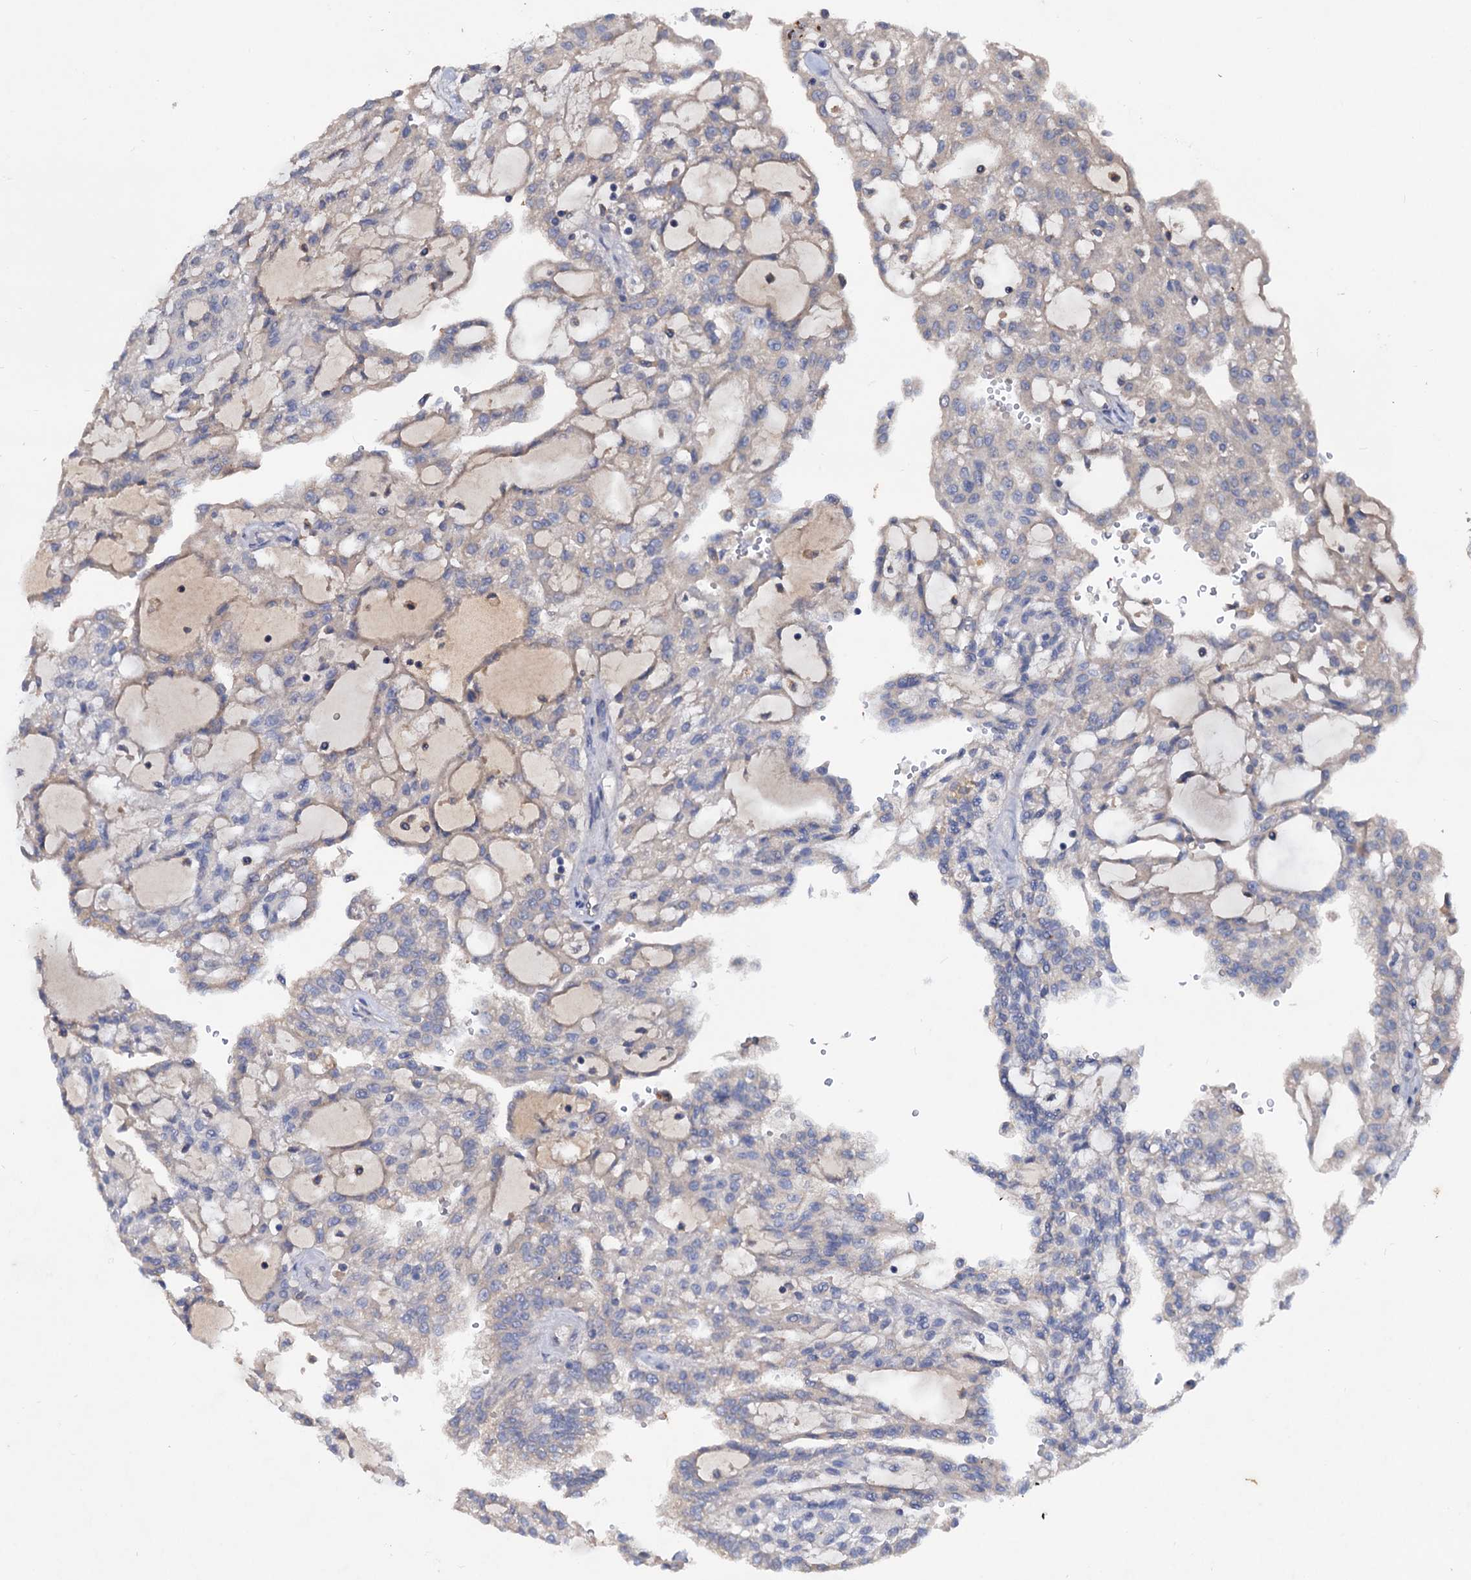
{"staining": {"intensity": "negative", "quantity": "none", "location": "none"}, "tissue": "renal cancer", "cell_type": "Tumor cells", "image_type": "cancer", "snomed": [{"axis": "morphology", "description": "Adenocarcinoma, NOS"}, {"axis": "topography", "description": "Kidney"}], "caption": "High magnification brightfield microscopy of renal cancer (adenocarcinoma) stained with DAB (brown) and counterstained with hematoxylin (blue): tumor cells show no significant positivity. (Stains: DAB (3,3'-diaminobenzidine) immunohistochemistry (IHC) with hematoxylin counter stain, Microscopy: brightfield microscopy at high magnification).", "gene": "NPAS4", "patient": {"sex": "male", "age": 63}}